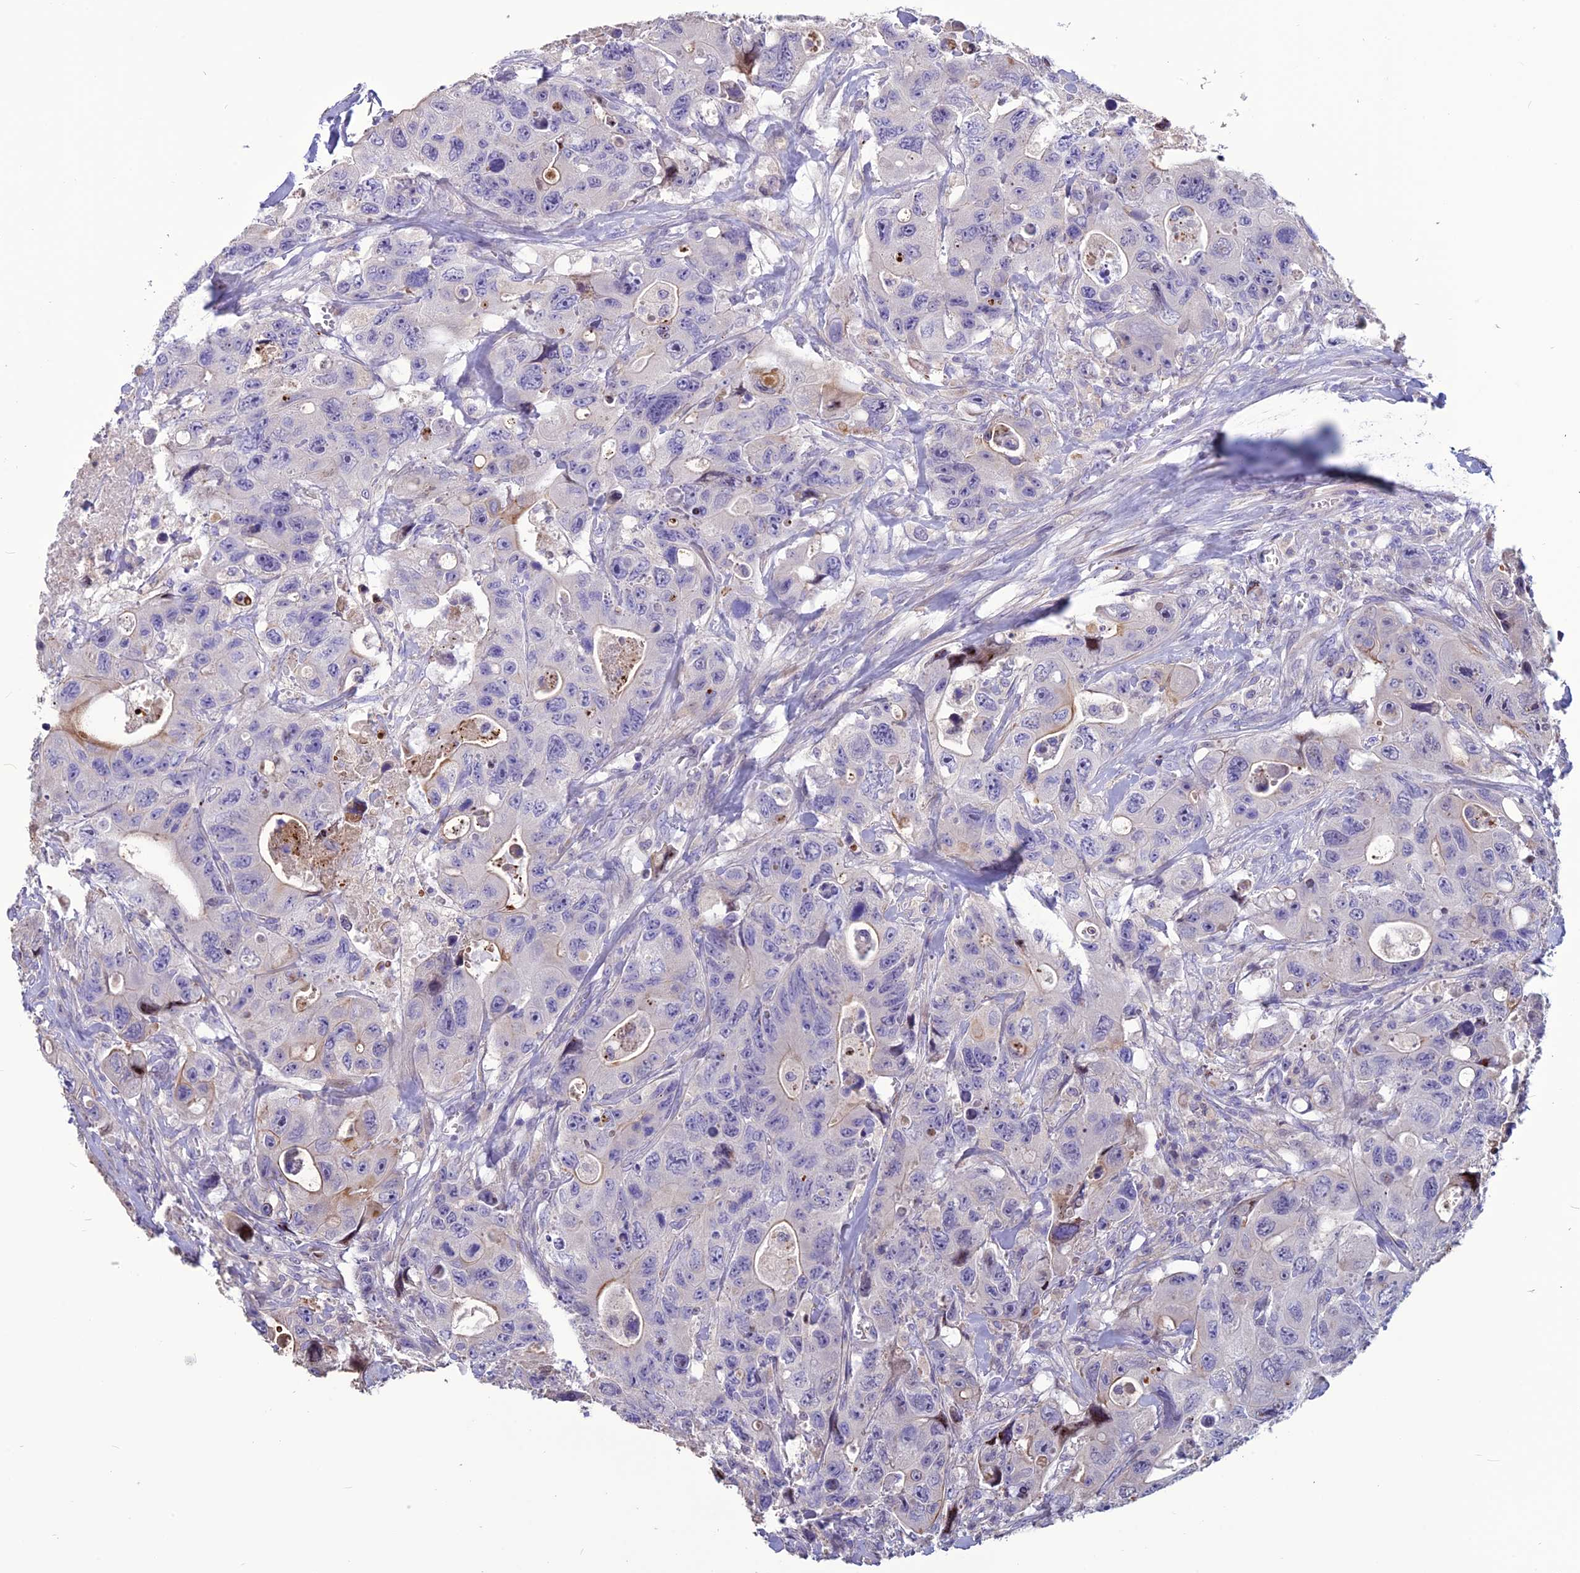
{"staining": {"intensity": "weak", "quantity": "<25%", "location": "cytoplasmic/membranous"}, "tissue": "colorectal cancer", "cell_type": "Tumor cells", "image_type": "cancer", "snomed": [{"axis": "morphology", "description": "Adenocarcinoma, NOS"}, {"axis": "topography", "description": "Colon"}], "caption": "Colorectal adenocarcinoma stained for a protein using immunohistochemistry demonstrates no positivity tumor cells.", "gene": "SPG21", "patient": {"sex": "female", "age": 46}}